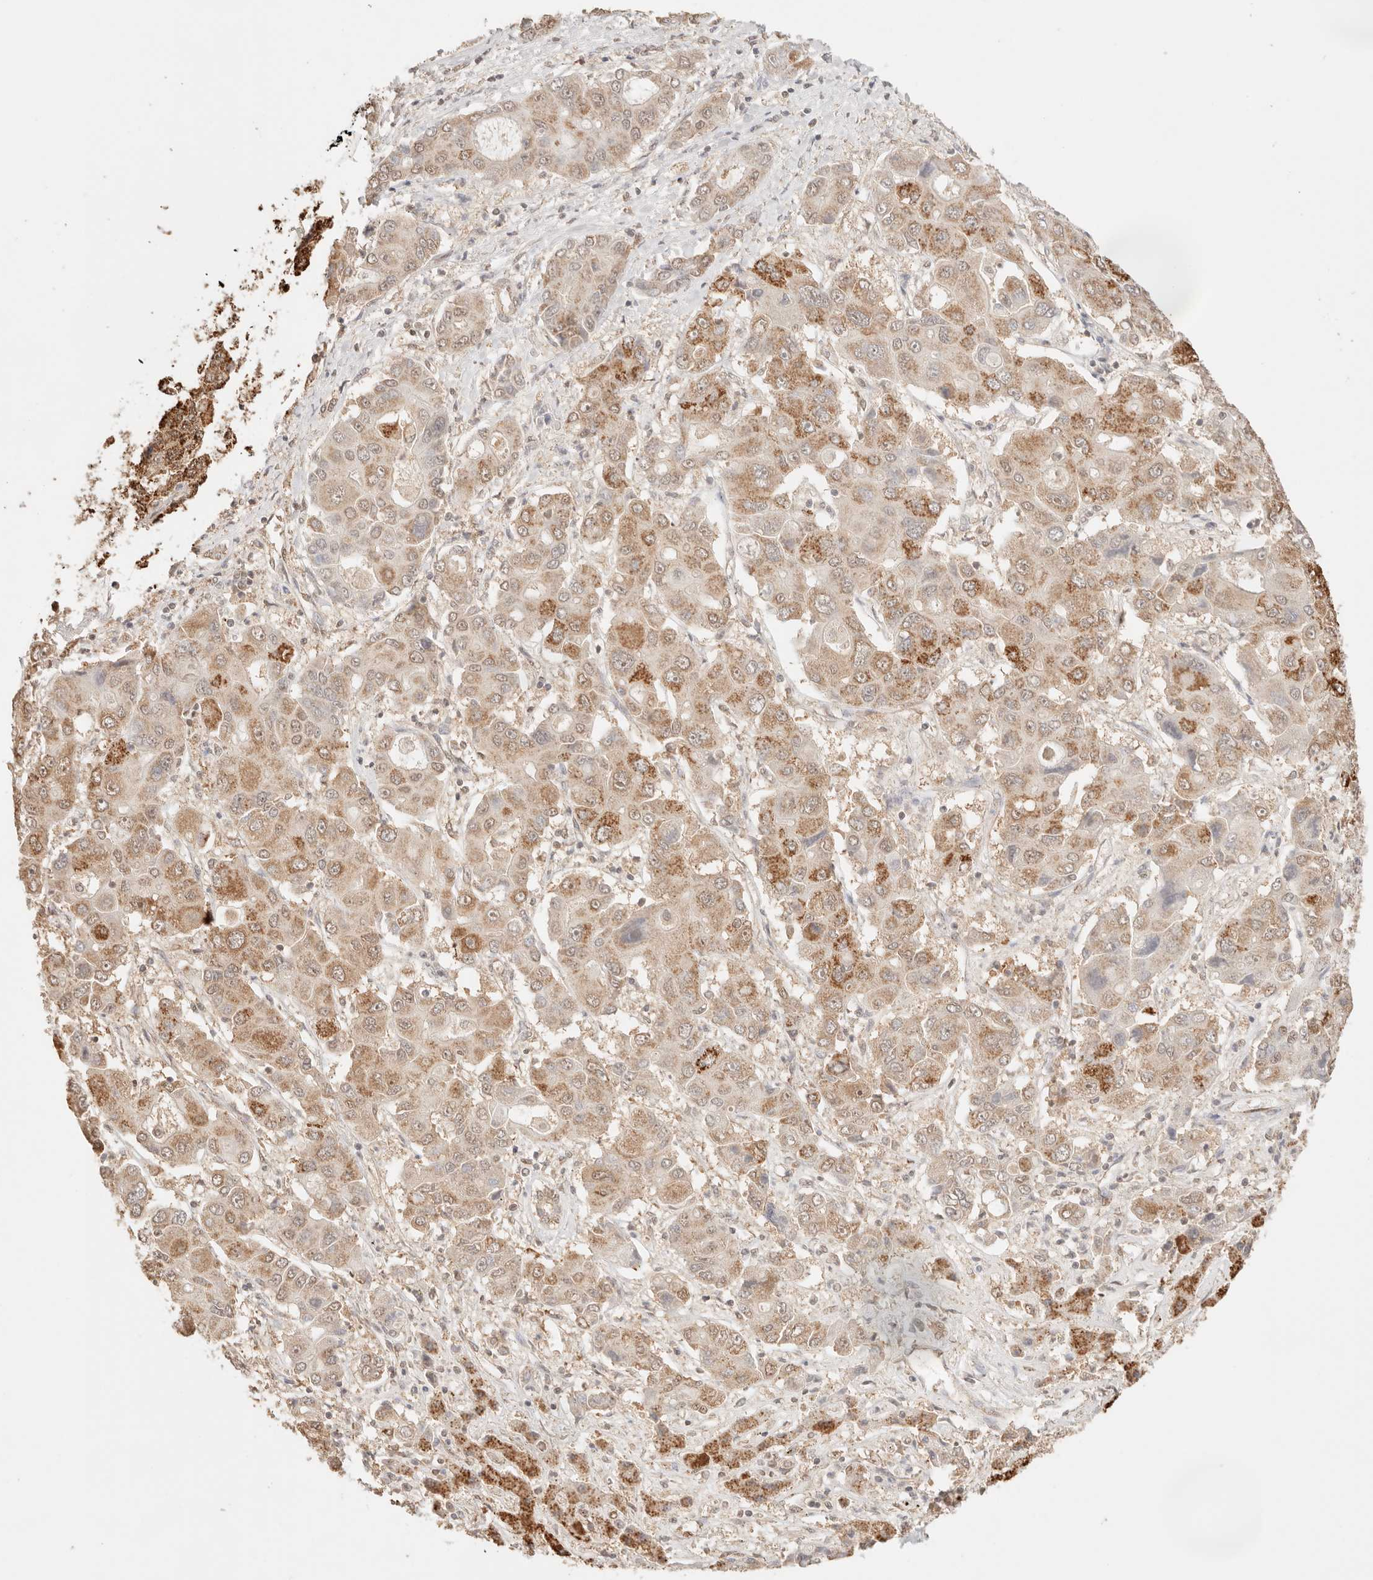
{"staining": {"intensity": "moderate", "quantity": ">75%", "location": "cytoplasmic/membranous"}, "tissue": "liver cancer", "cell_type": "Tumor cells", "image_type": "cancer", "snomed": [{"axis": "morphology", "description": "Cholangiocarcinoma"}, {"axis": "topography", "description": "Liver"}], "caption": "Liver cancer (cholangiocarcinoma) was stained to show a protein in brown. There is medium levels of moderate cytoplasmic/membranous staining in approximately >75% of tumor cells.", "gene": "IL1R2", "patient": {"sex": "male", "age": 67}}